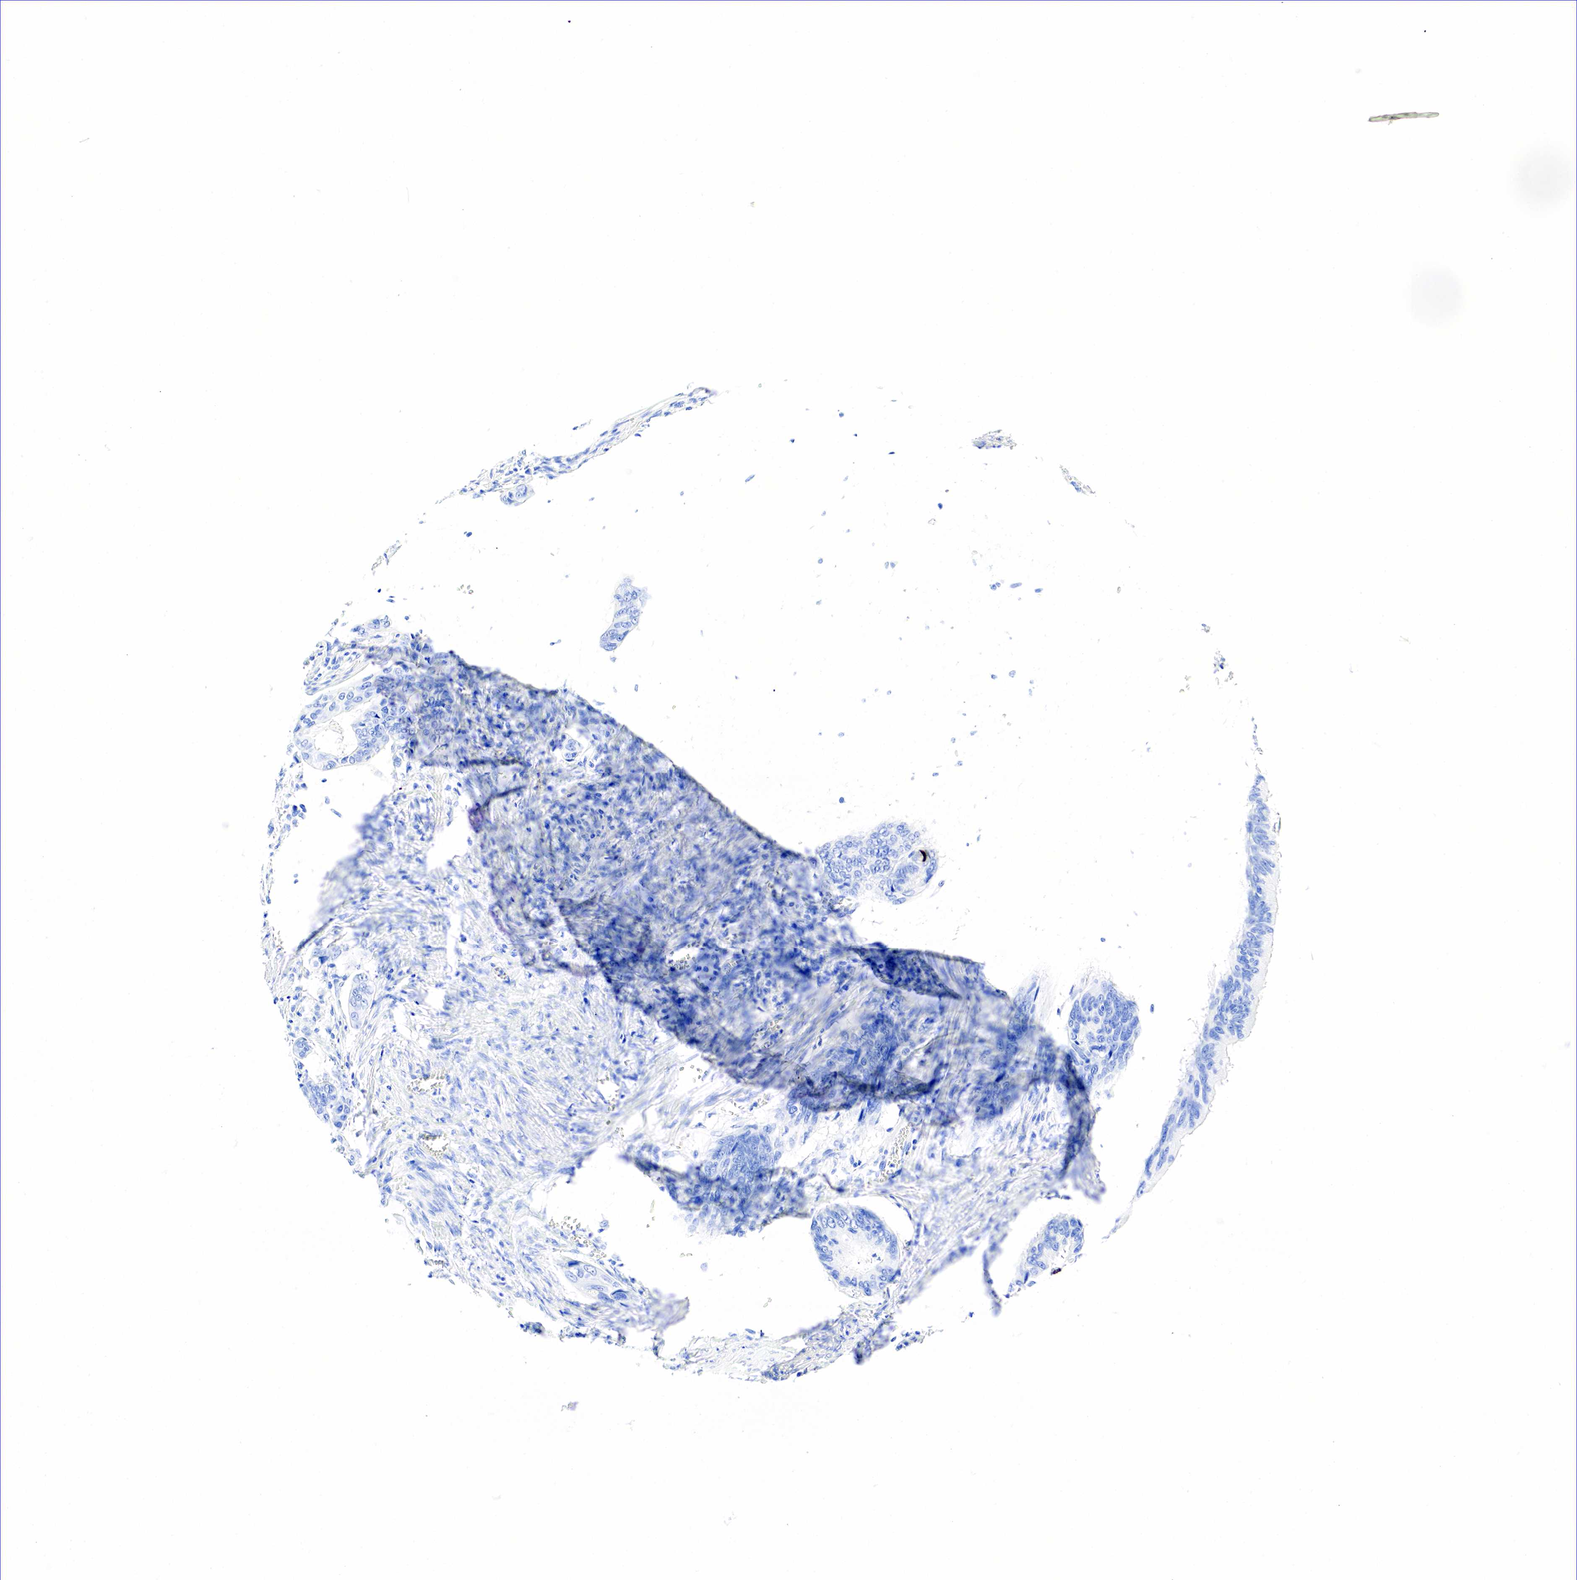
{"staining": {"intensity": "negative", "quantity": "none", "location": "none"}, "tissue": "stomach cancer", "cell_type": "Tumor cells", "image_type": "cancer", "snomed": [{"axis": "morphology", "description": "Adenocarcinoma, NOS"}, {"axis": "topography", "description": "Stomach, upper"}], "caption": "IHC of stomach cancer exhibits no positivity in tumor cells.", "gene": "CHGA", "patient": {"sex": "male", "age": 80}}